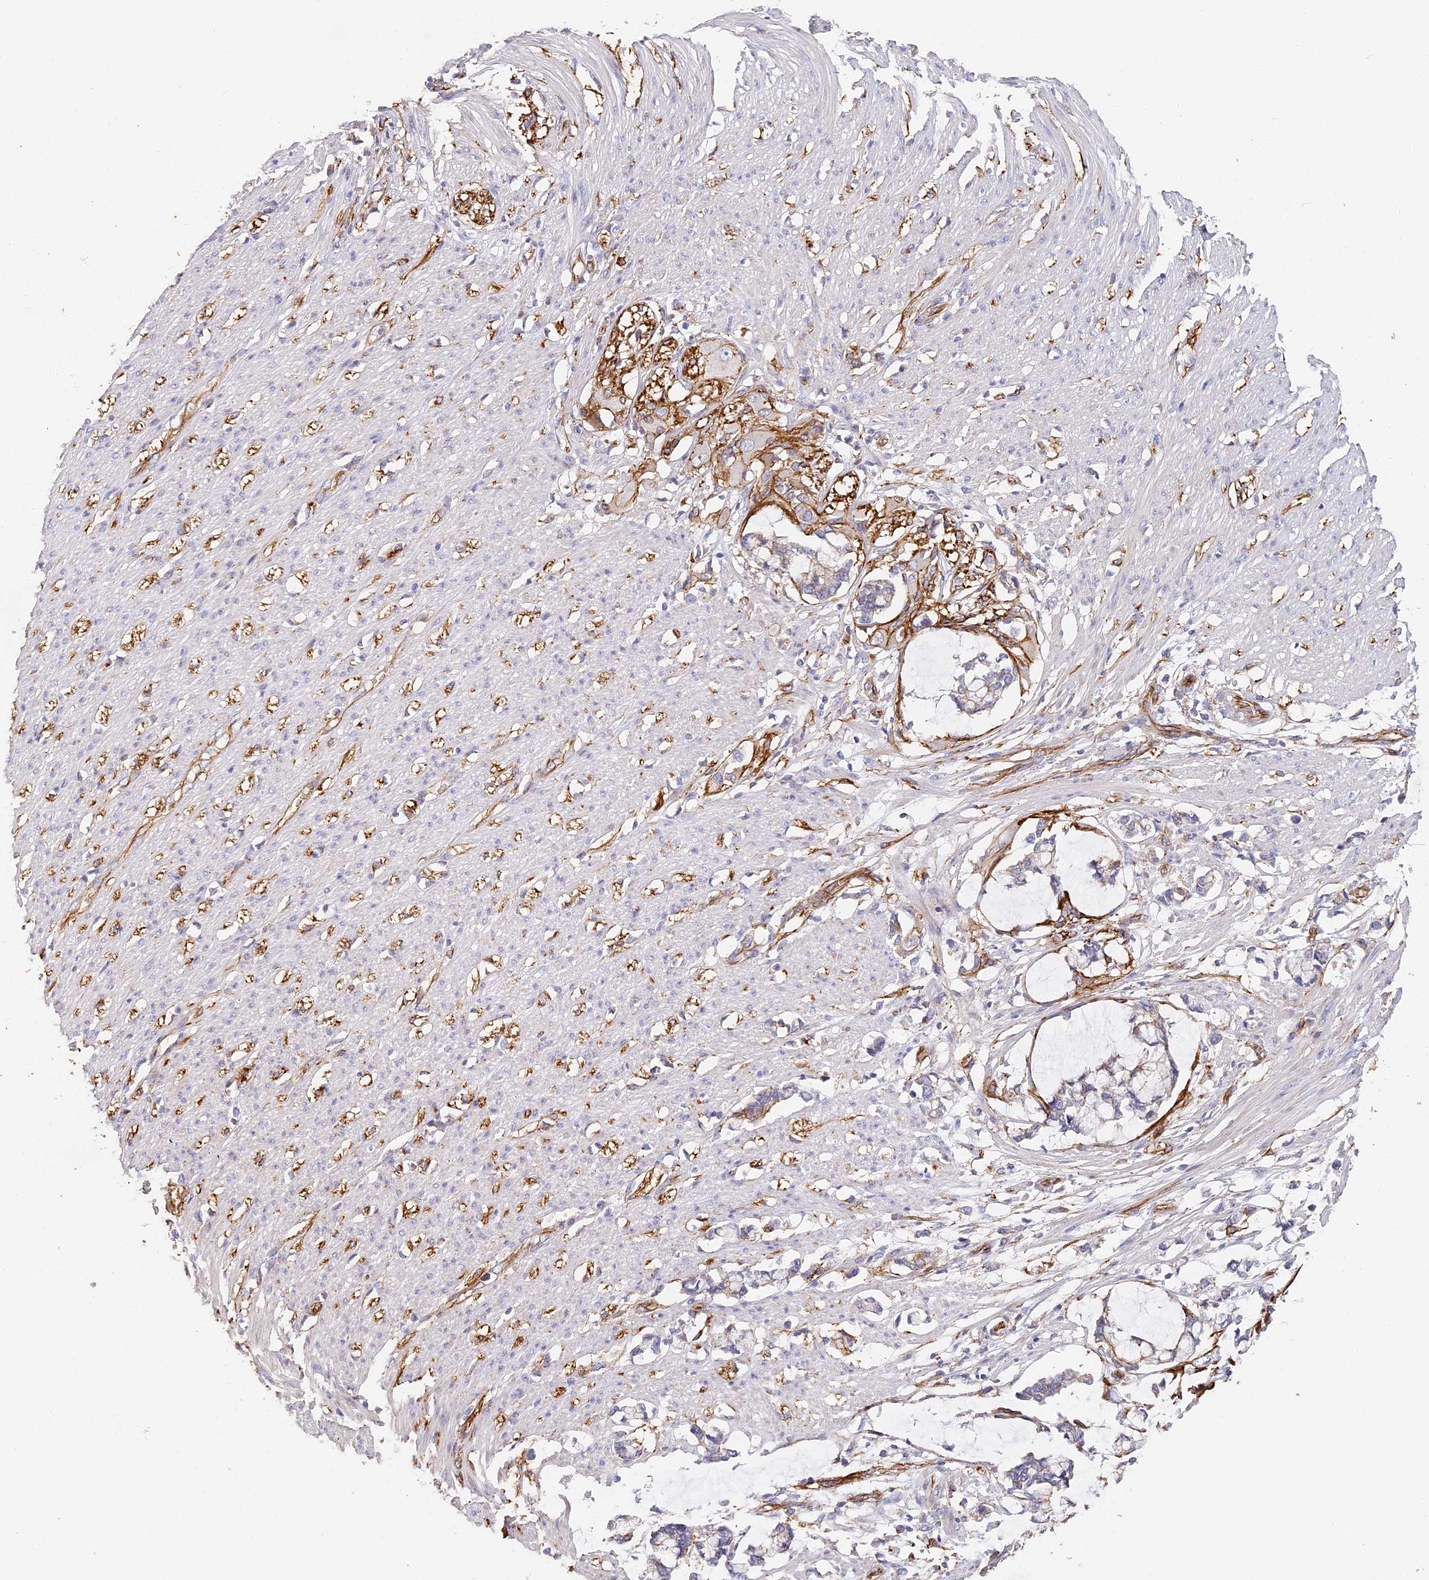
{"staining": {"intensity": "negative", "quantity": "none", "location": "none"}, "tissue": "smooth muscle", "cell_type": "Smooth muscle cells", "image_type": "normal", "snomed": [{"axis": "morphology", "description": "Normal tissue, NOS"}, {"axis": "morphology", "description": "Adenocarcinoma, NOS"}, {"axis": "topography", "description": "Colon"}, {"axis": "topography", "description": "Peripheral nerve tissue"}], "caption": "Smooth muscle stained for a protein using immunohistochemistry (IHC) reveals no expression smooth muscle cells.", "gene": "CCDC30", "patient": {"sex": "male", "age": 14}}